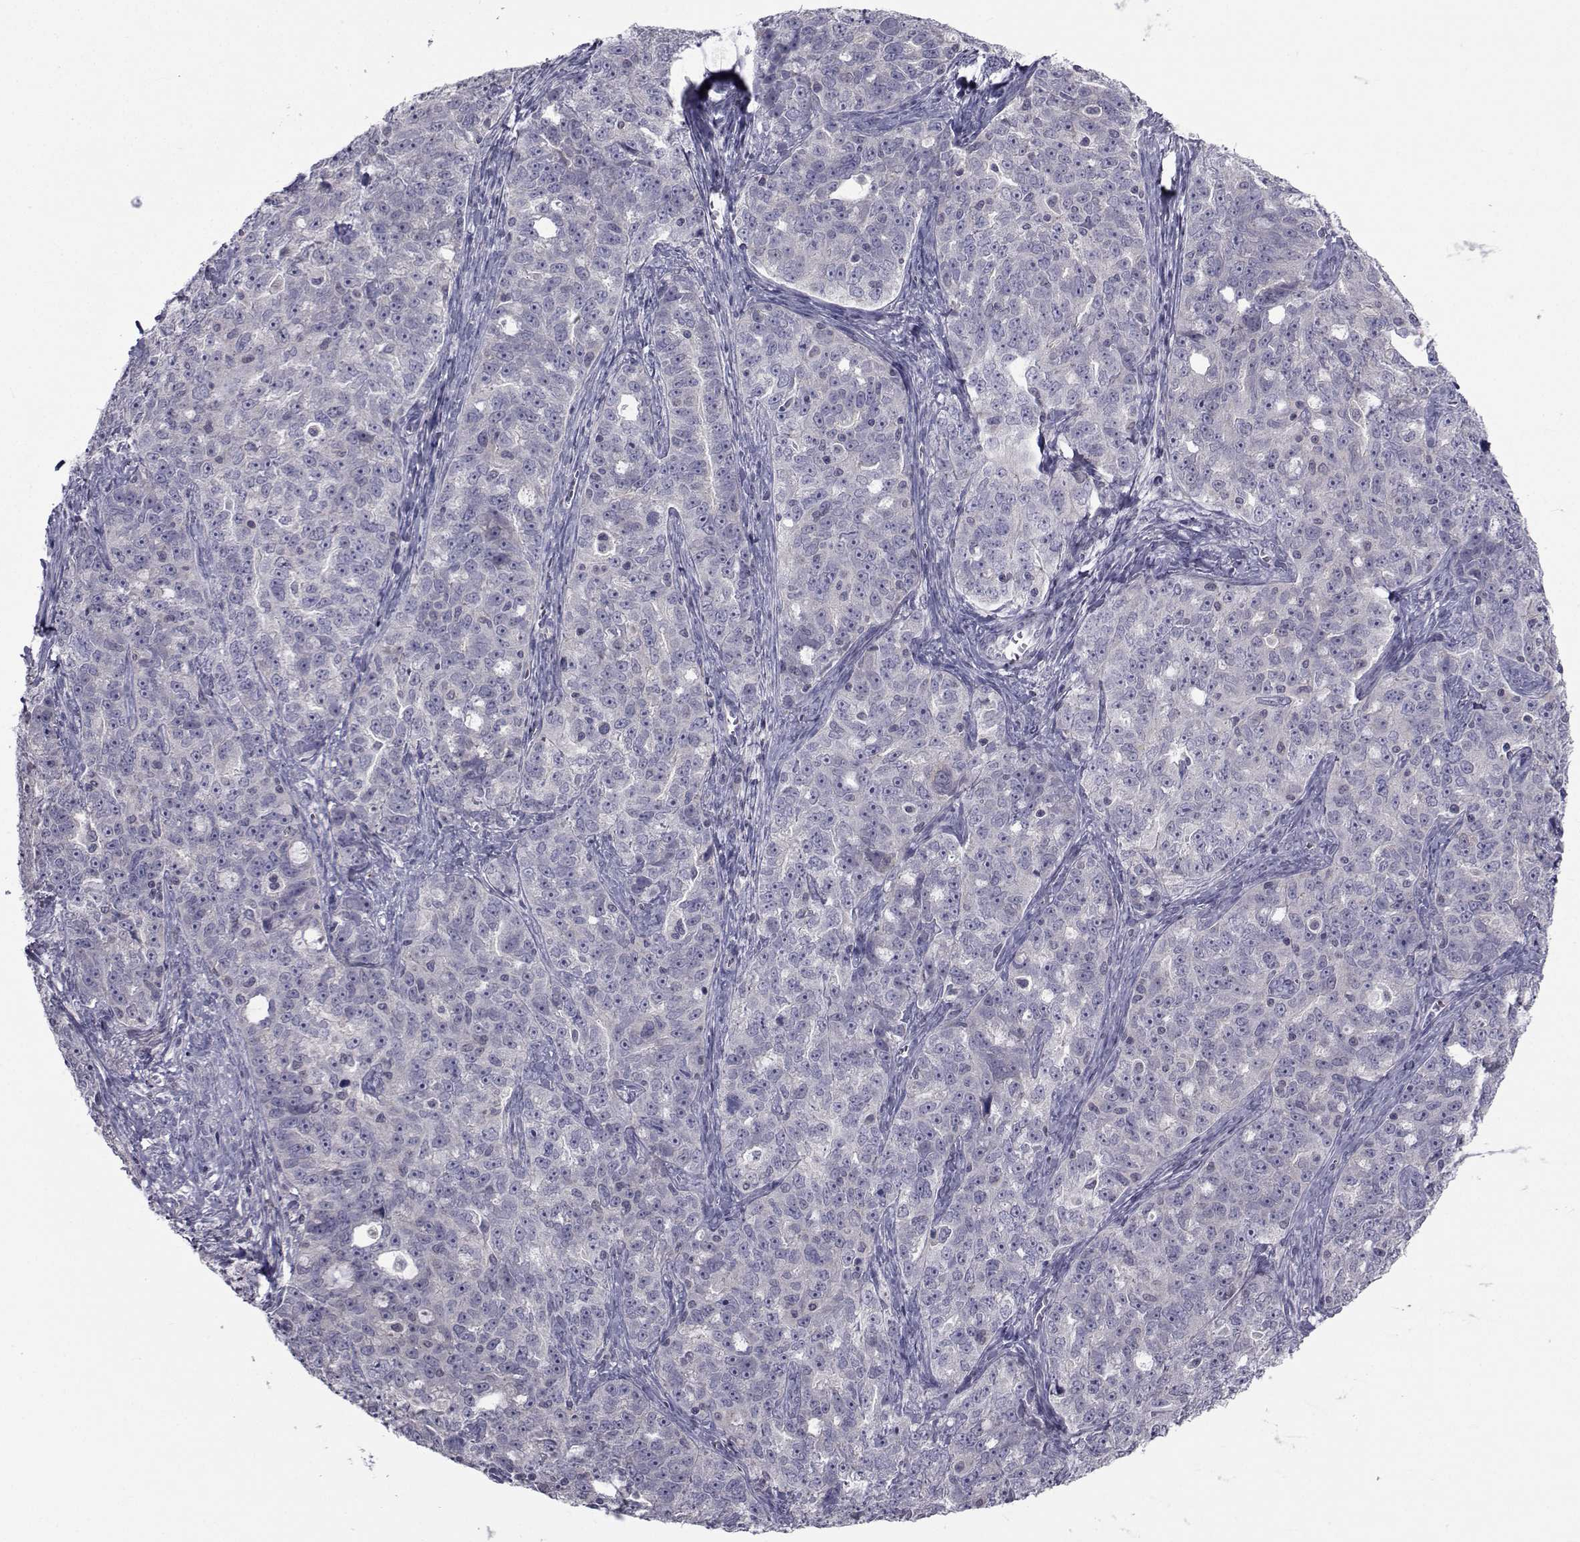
{"staining": {"intensity": "negative", "quantity": "none", "location": "none"}, "tissue": "ovarian cancer", "cell_type": "Tumor cells", "image_type": "cancer", "snomed": [{"axis": "morphology", "description": "Cystadenocarcinoma, serous, NOS"}, {"axis": "topography", "description": "Ovary"}], "caption": "There is no significant staining in tumor cells of ovarian cancer.", "gene": "SLC30A10", "patient": {"sex": "female", "age": 51}}